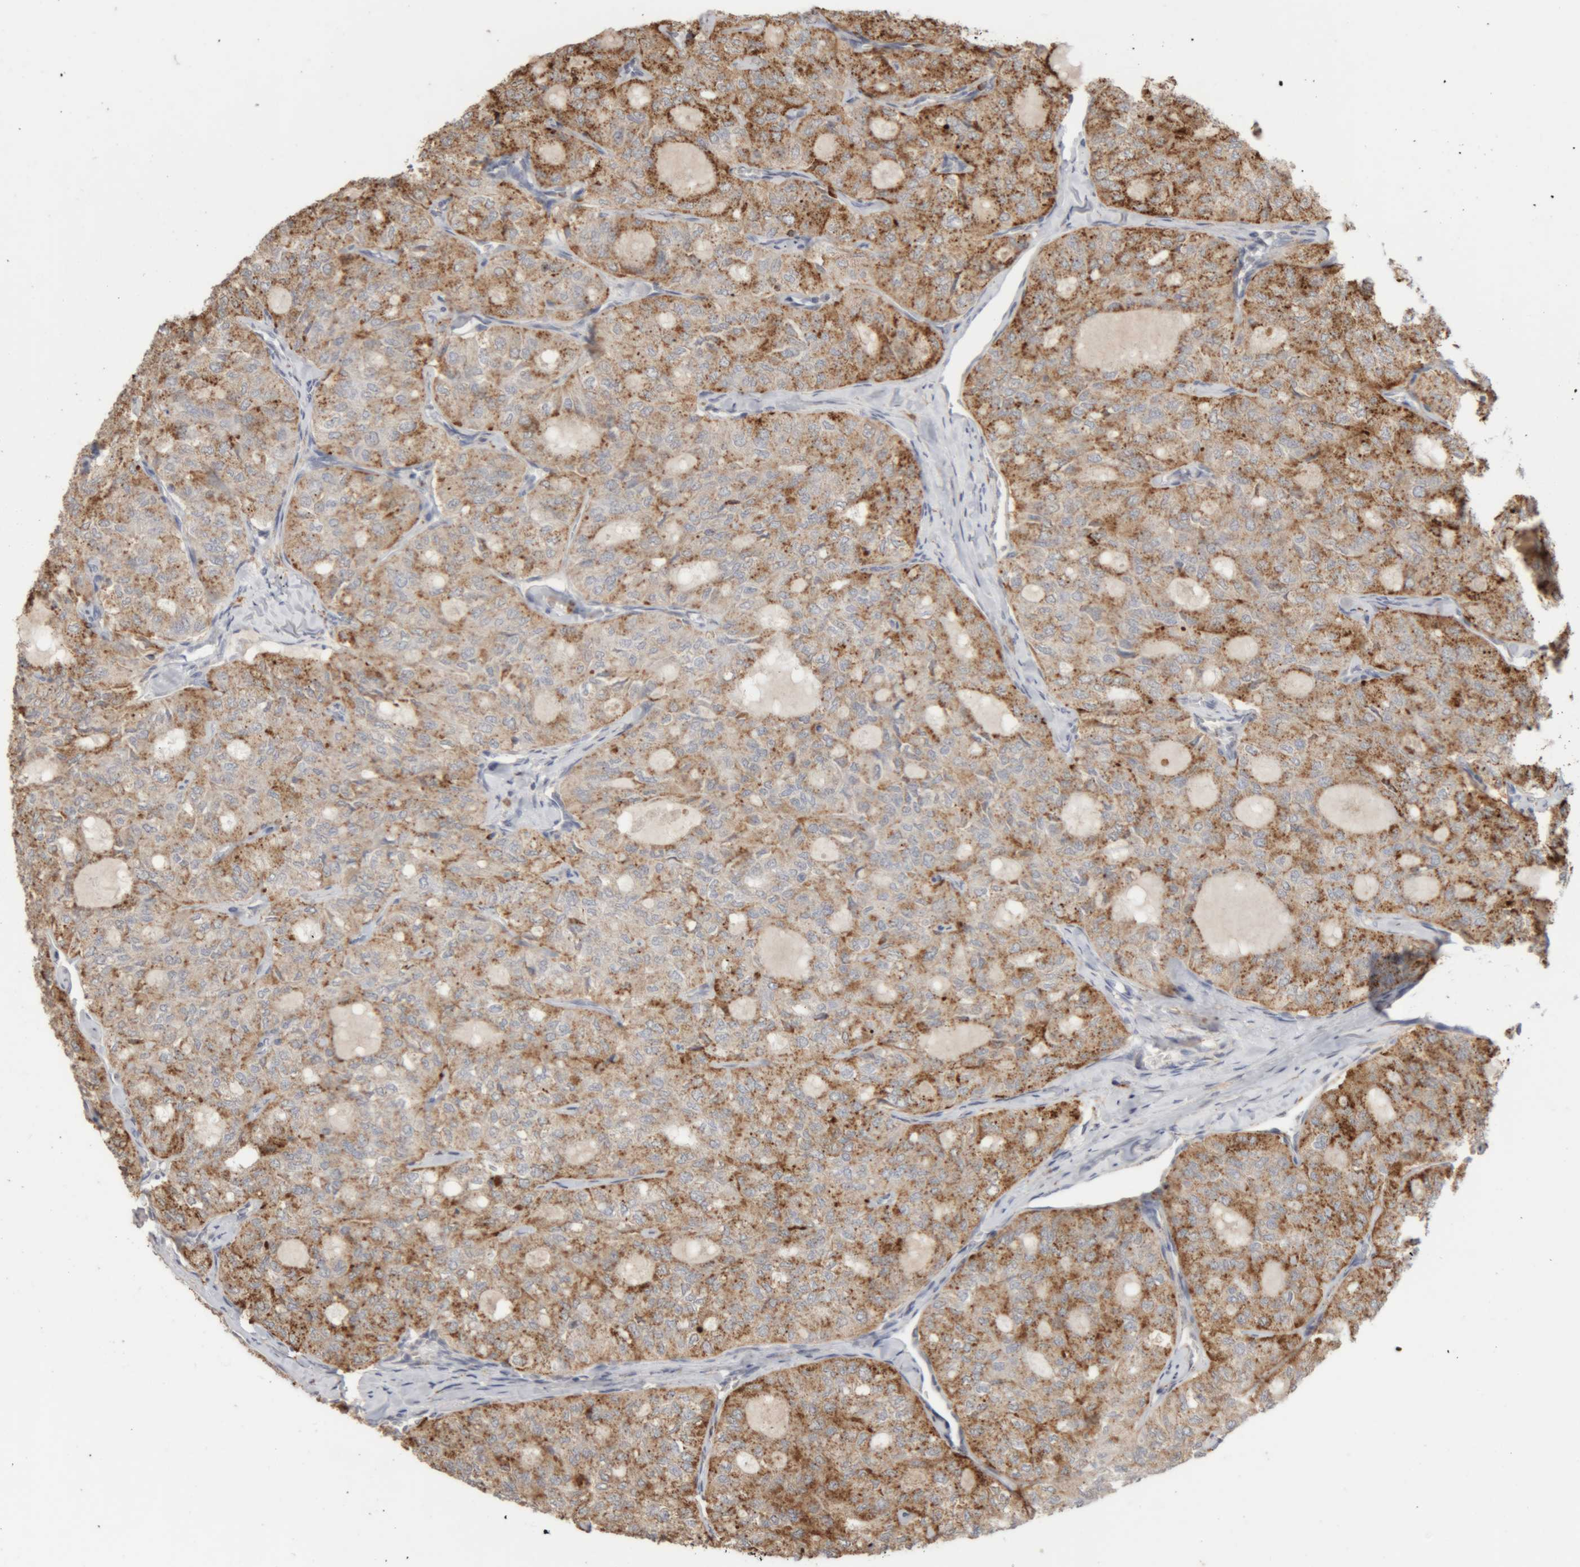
{"staining": {"intensity": "strong", "quantity": ">75%", "location": "cytoplasmic/membranous"}, "tissue": "thyroid cancer", "cell_type": "Tumor cells", "image_type": "cancer", "snomed": [{"axis": "morphology", "description": "Follicular adenoma carcinoma, NOS"}, {"axis": "topography", "description": "Thyroid gland"}], "caption": "Thyroid follicular adenoma carcinoma stained for a protein reveals strong cytoplasmic/membranous positivity in tumor cells.", "gene": "ARSA", "patient": {"sex": "male", "age": 75}}